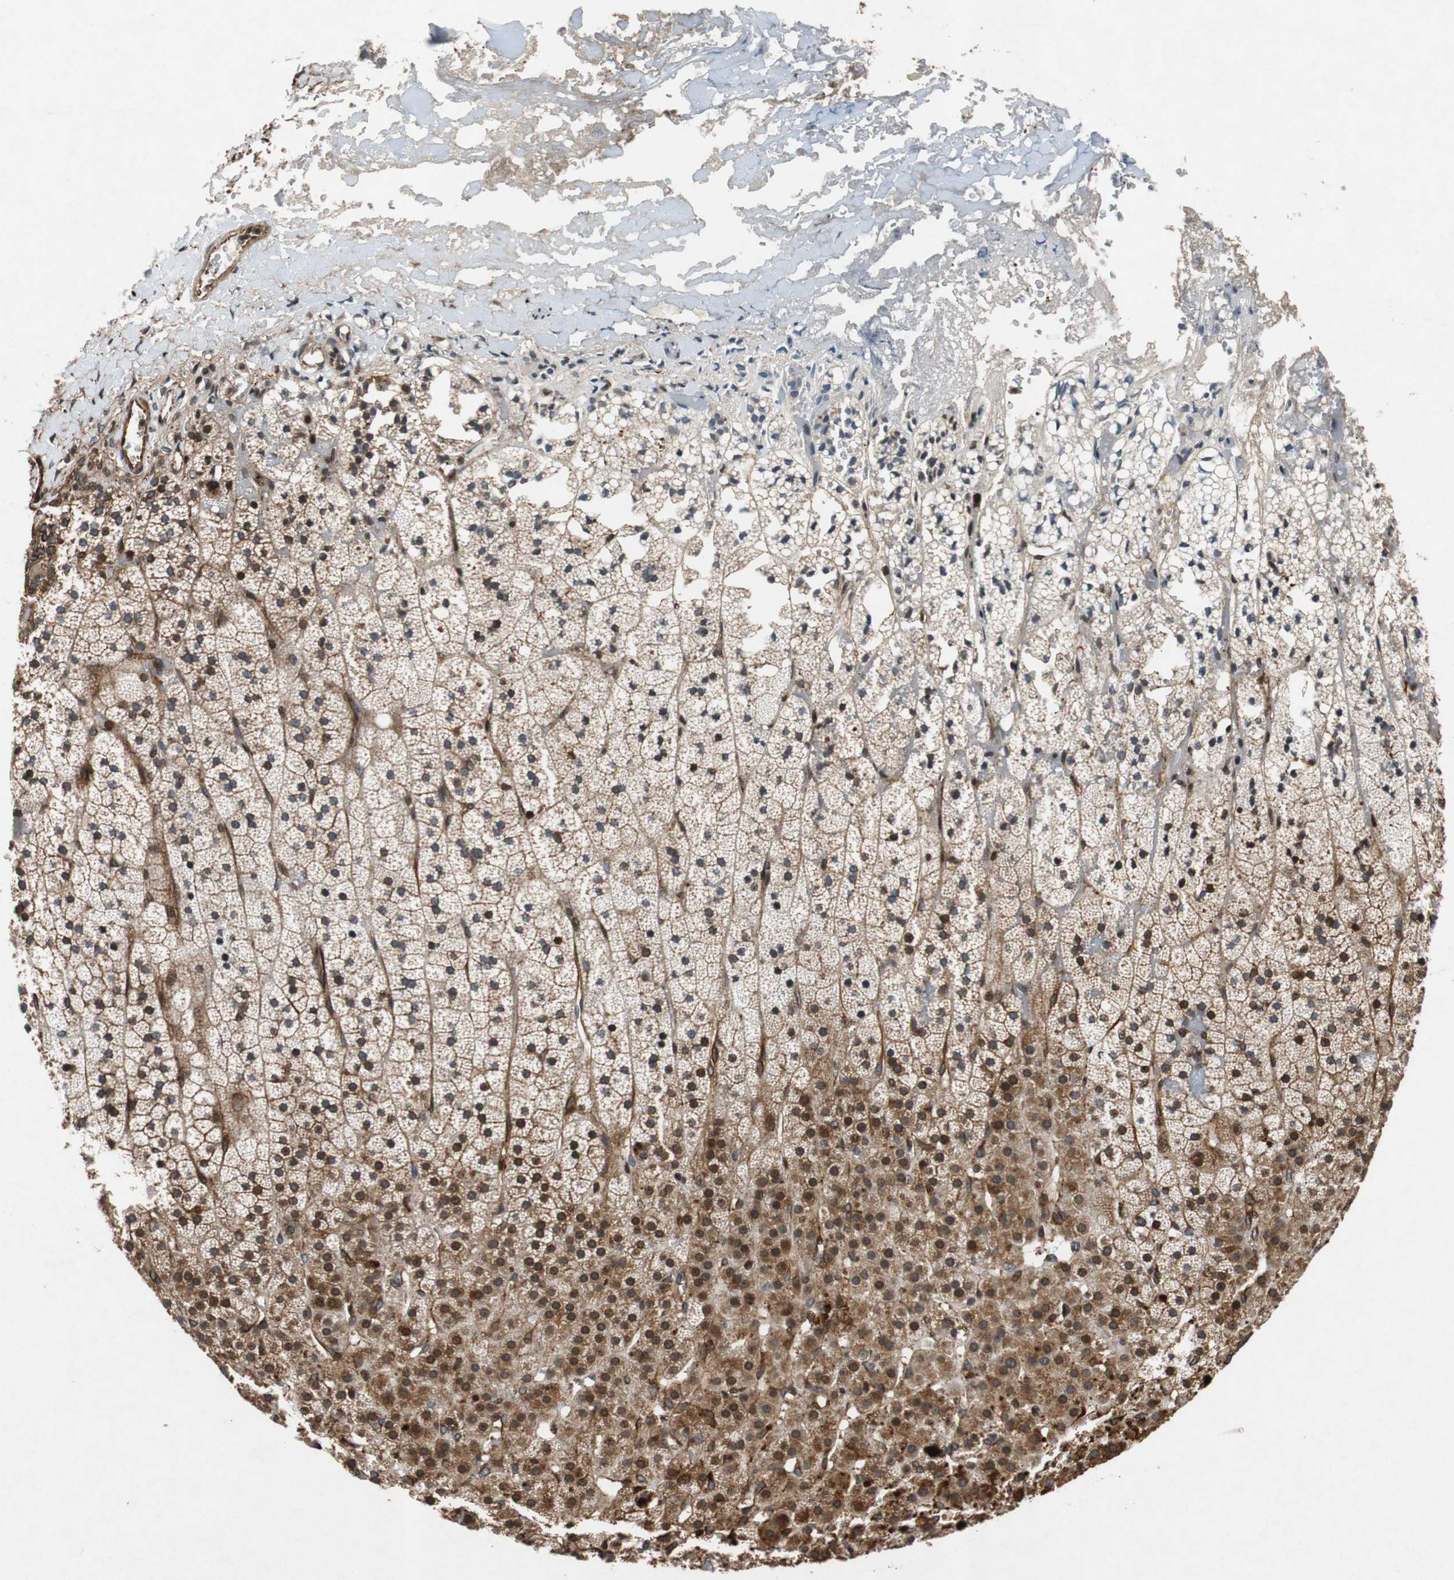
{"staining": {"intensity": "strong", "quantity": "25%-75%", "location": "cytoplasmic/membranous"}, "tissue": "adrenal gland", "cell_type": "Glandular cells", "image_type": "normal", "snomed": [{"axis": "morphology", "description": "Normal tissue, NOS"}, {"axis": "topography", "description": "Adrenal gland"}], "caption": "This histopathology image reveals normal adrenal gland stained with IHC to label a protein in brown. The cytoplasmic/membranous of glandular cells show strong positivity for the protein. Nuclei are counter-stained blue.", "gene": "TUBA4A", "patient": {"sex": "male", "age": 35}}